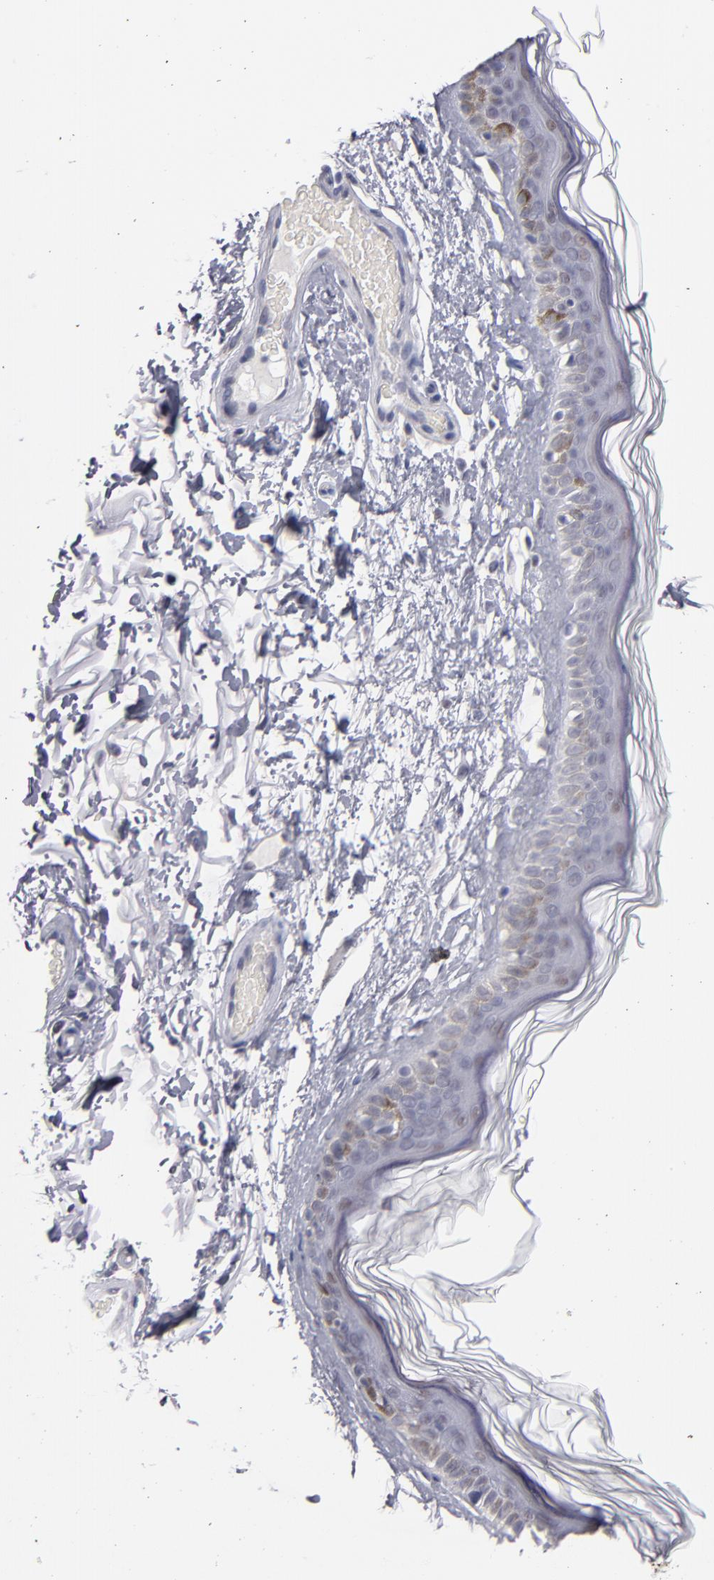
{"staining": {"intensity": "negative", "quantity": "none", "location": "none"}, "tissue": "skin", "cell_type": "Fibroblasts", "image_type": "normal", "snomed": [{"axis": "morphology", "description": "Normal tissue, NOS"}, {"axis": "topography", "description": "Skin"}], "caption": "The immunohistochemistry (IHC) histopathology image has no significant expression in fibroblasts of skin.", "gene": "TEX11", "patient": {"sex": "male", "age": 63}}